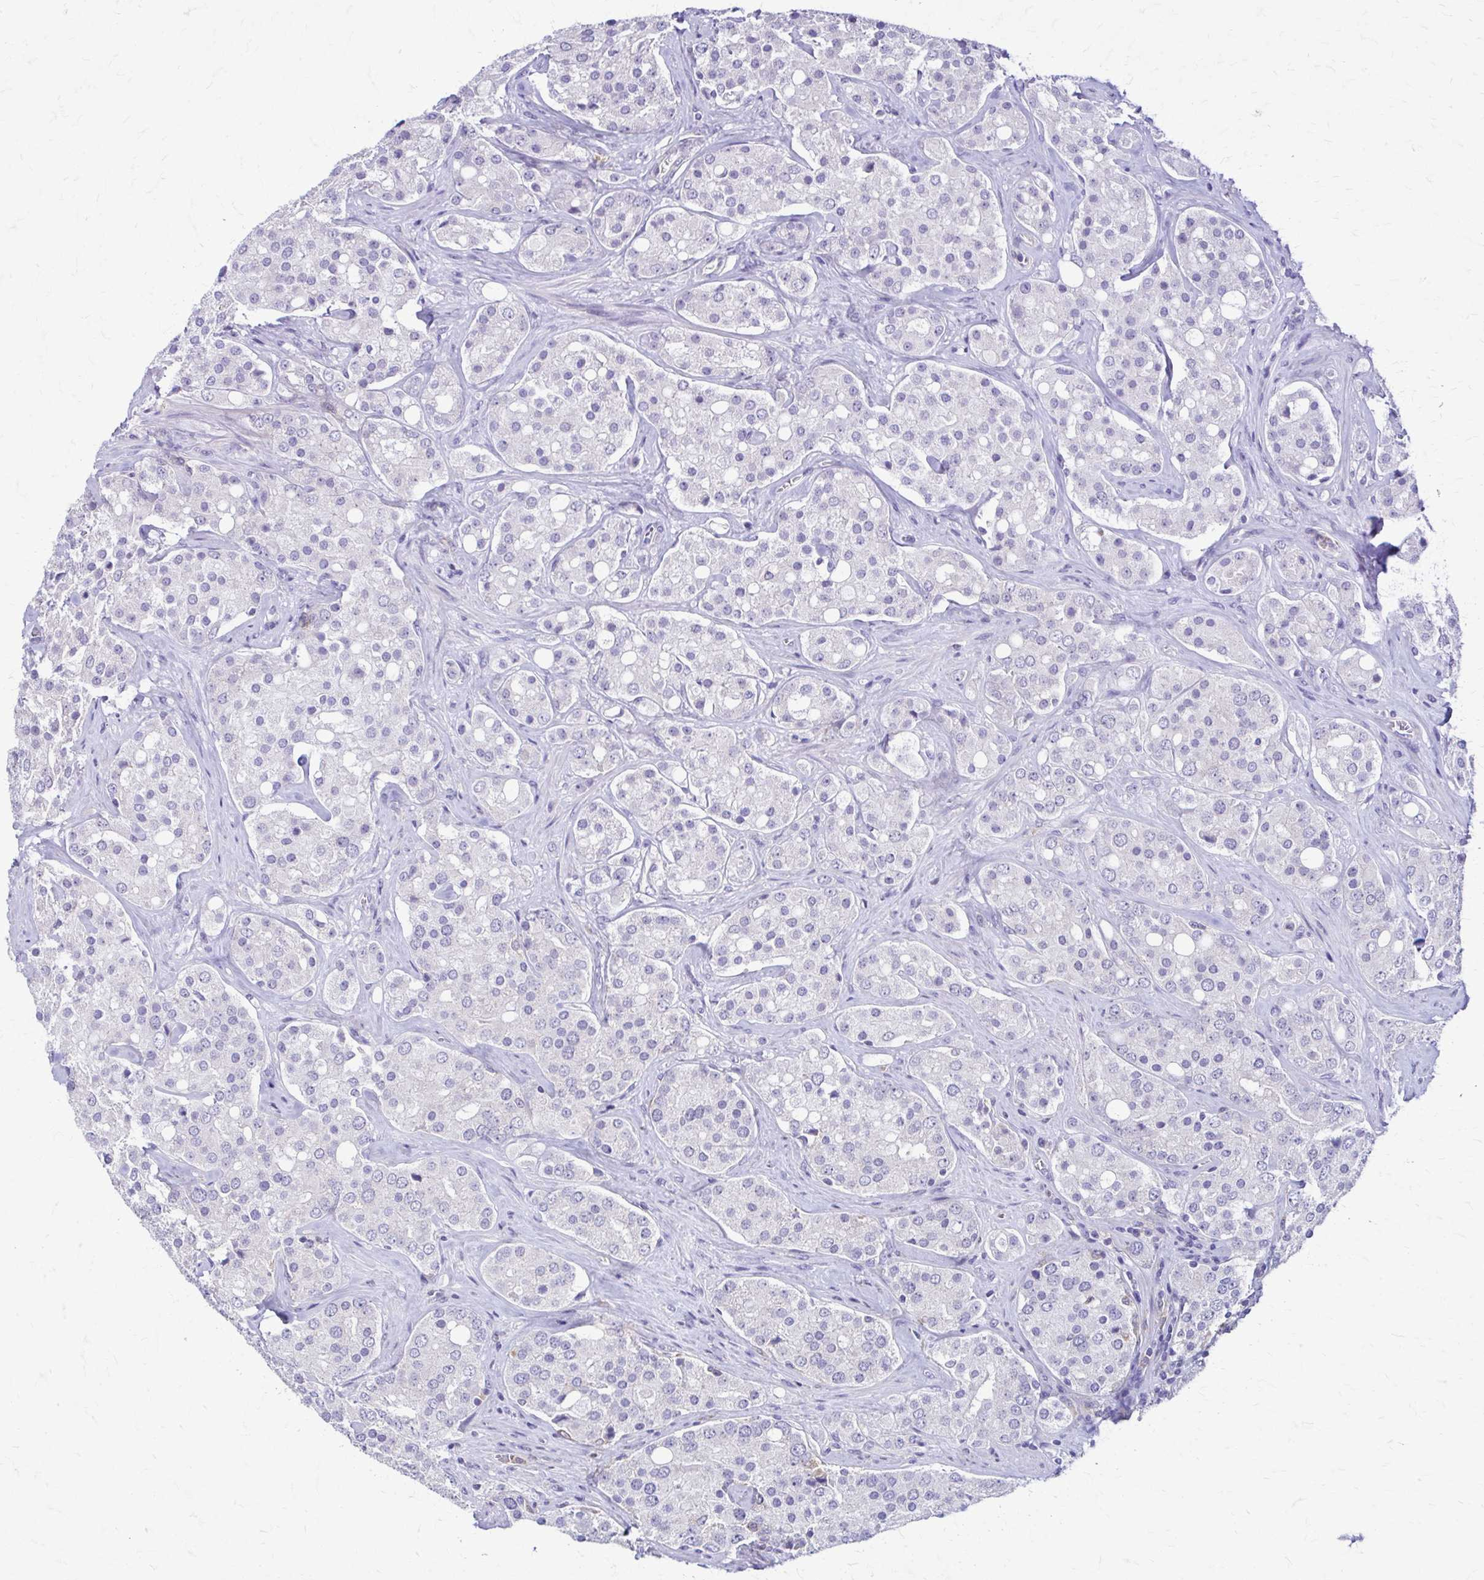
{"staining": {"intensity": "negative", "quantity": "none", "location": "none"}, "tissue": "prostate cancer", "cell_type": "Tumor cells", "image_type": "cancer", "snomed": [{"axis": "morphology", "description": "Adenocarcinoma, High grade"}, {"axis": "topography", "description": "Prostate"}], "caption": "A high-resolution histopathology image shows immunohistochemistry (IHC) staining of prostate adenocarcinoma (high-grade), which demonstrates no significant positivity in tumor cells.", "gene": "PIK3AP1", "patient": {"sex": "male", "age": 67}}